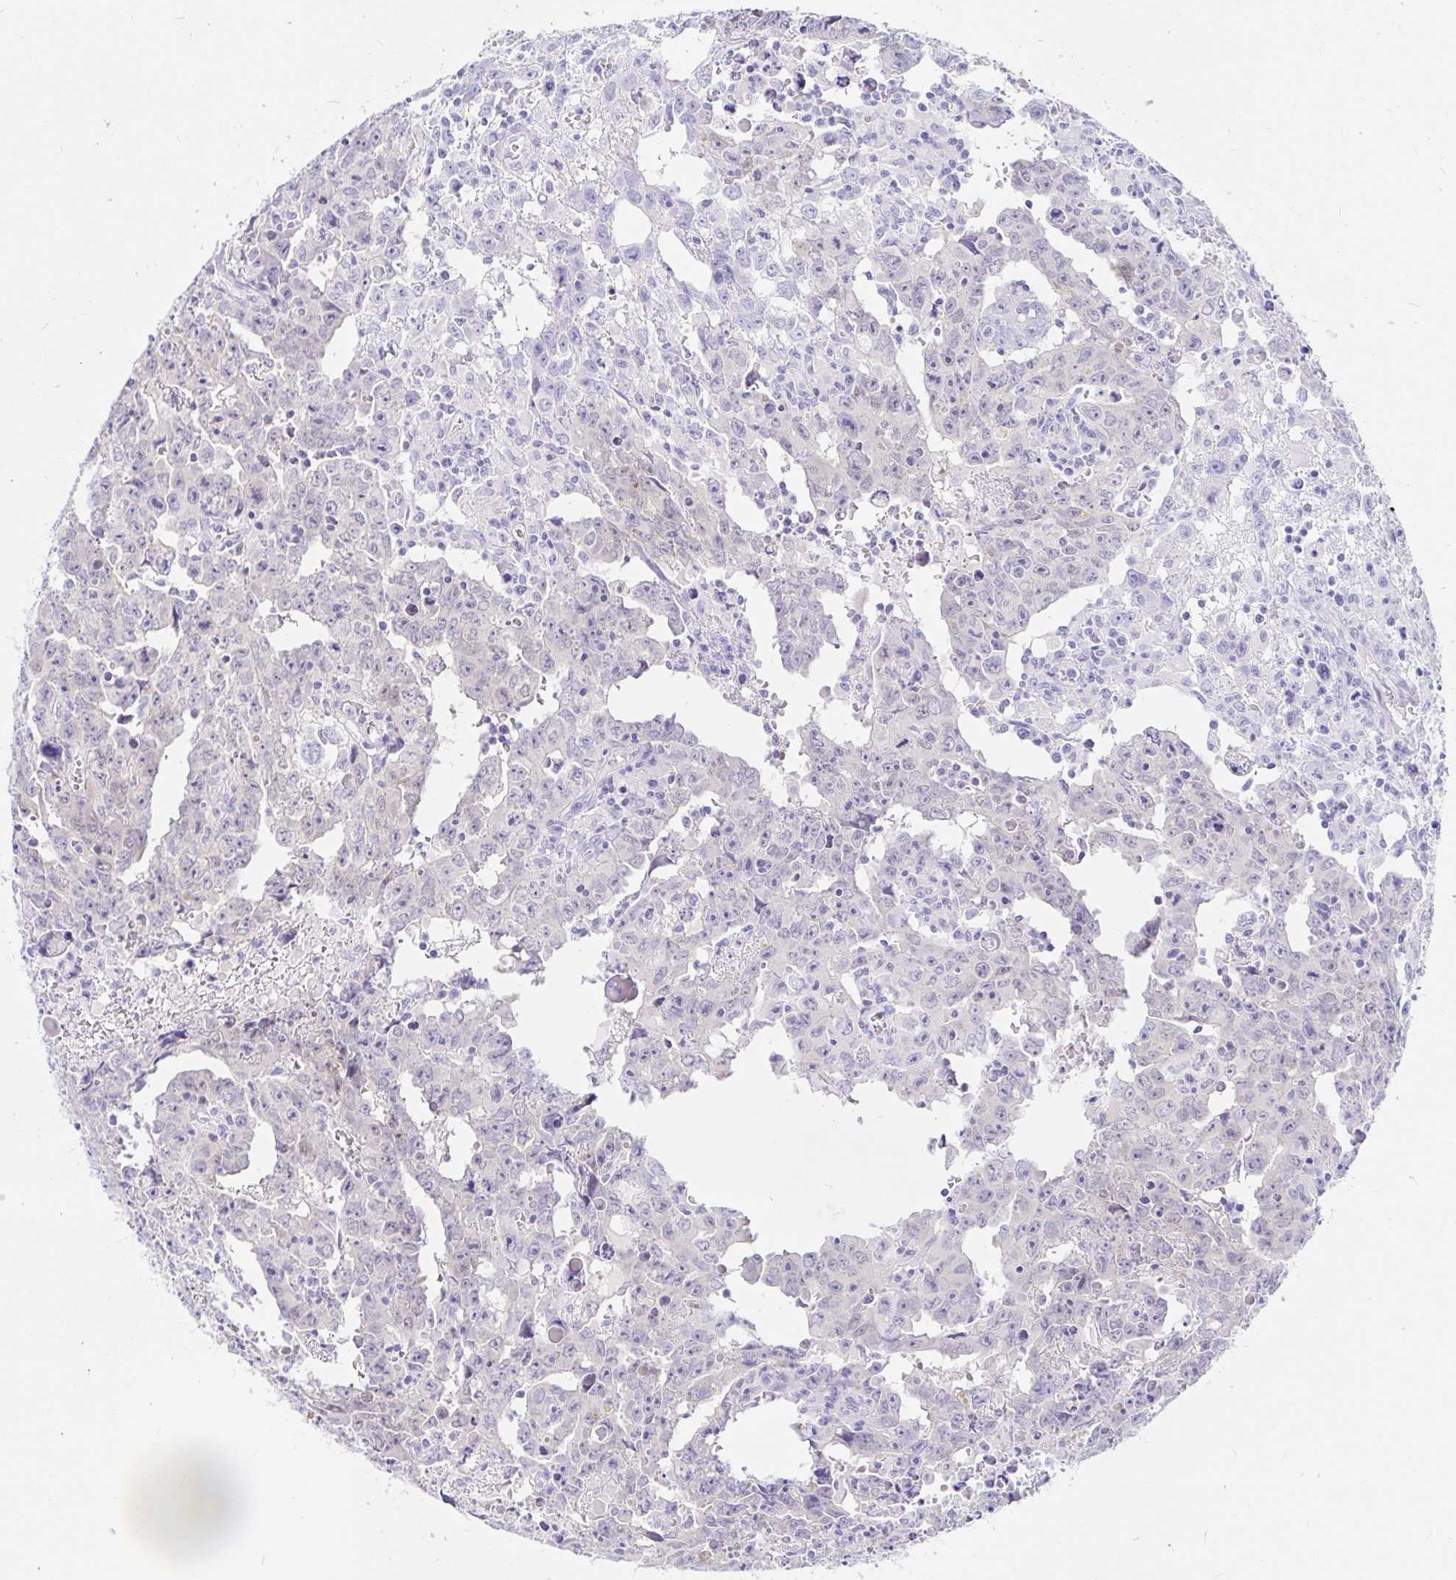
{"staining": {"intensity": "negative", "quantity": "none", "location": "none"}, "tissue": "testis cancer", "cell_type": "Tumor cells", "image_type": "cancer", "snomed": [{"axis": "morphology", "description": "Carcinoma, Embryonal, NOS"}, {"axis": "topography", "description": "Testis"}], "caption": "There is no significant staining in tumor cells of testis cancer (embryonal carcinoma).", "gene": "PPP1R1B", "patient": {"sex": "male", "age": 22}}